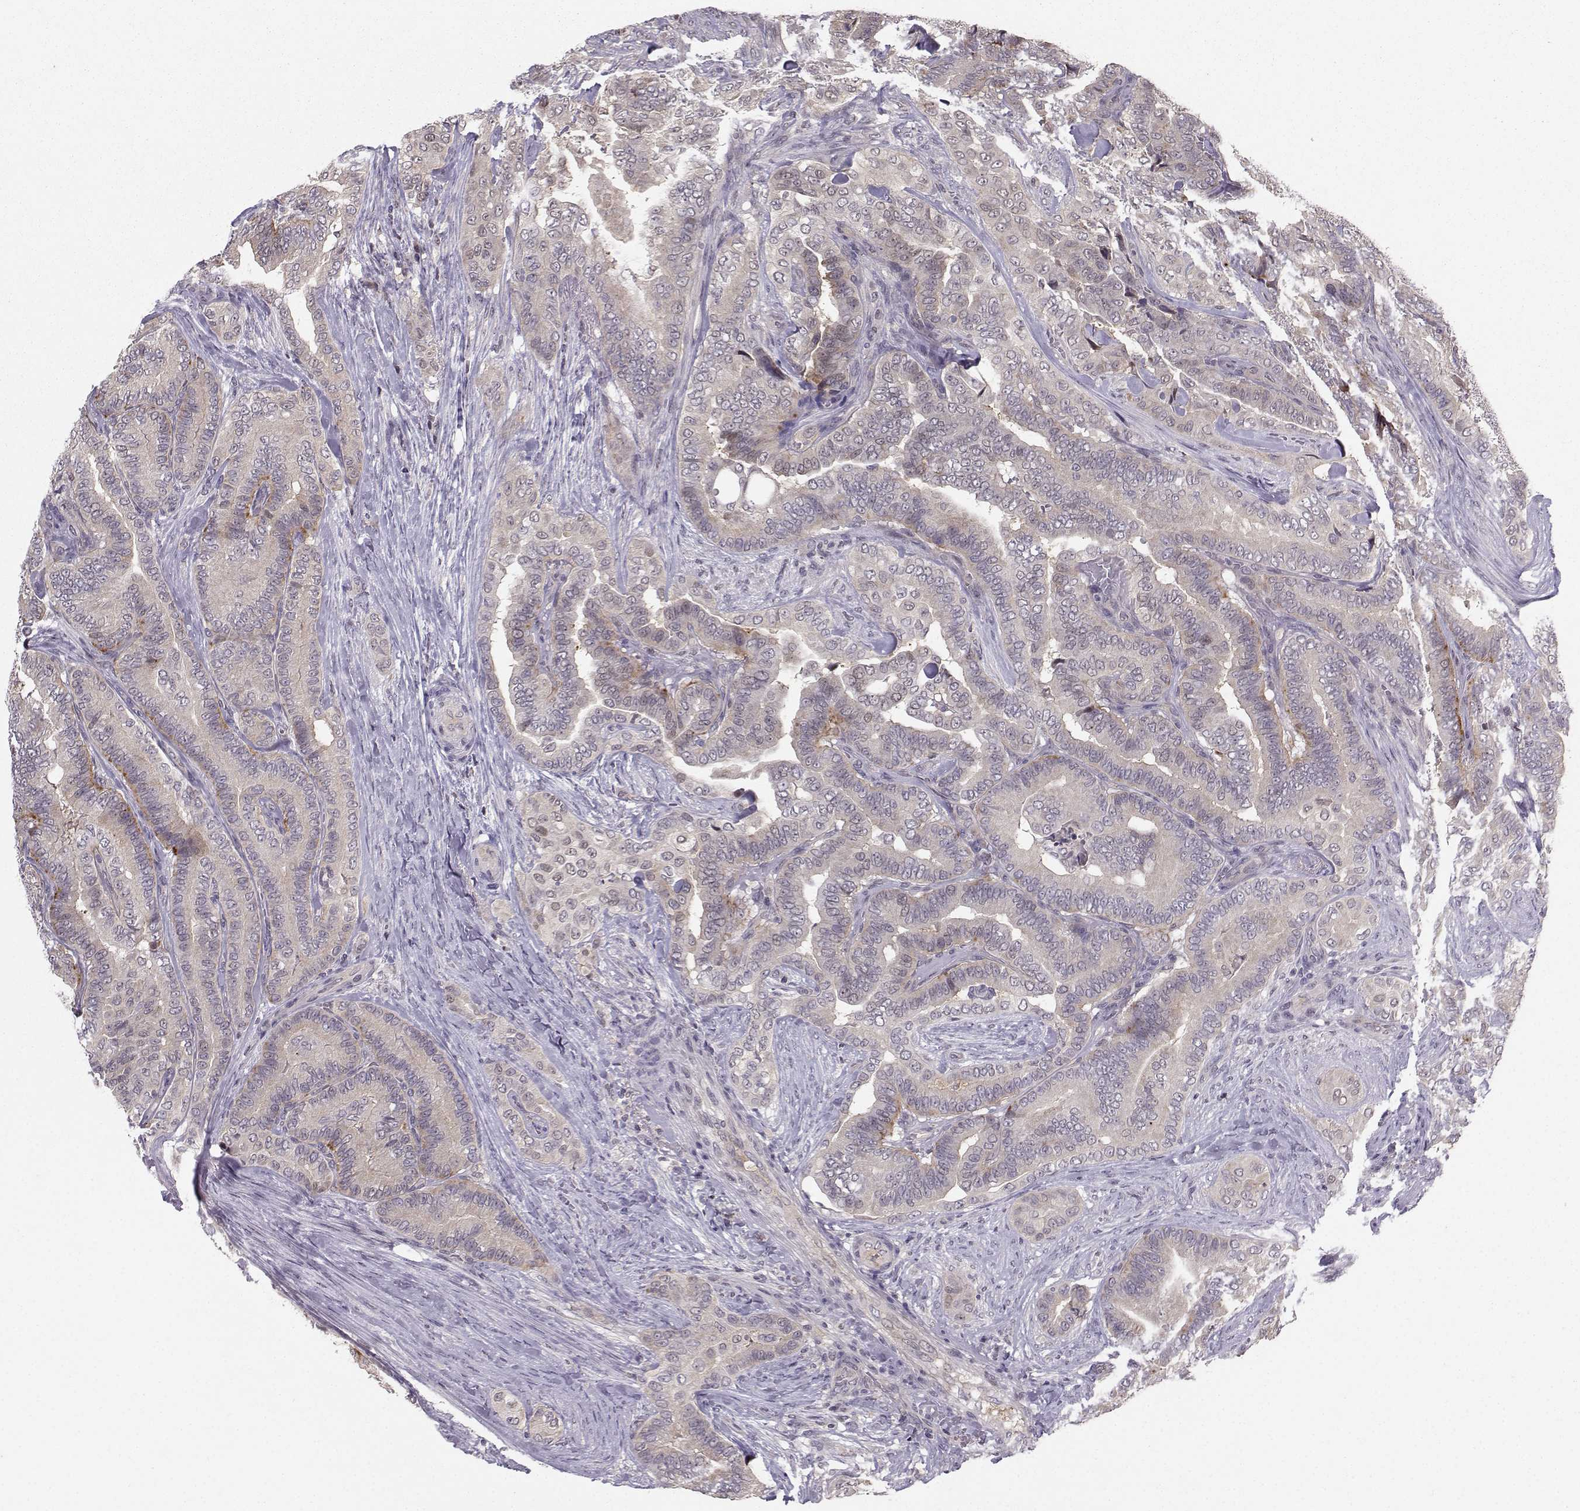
{"staining": {"intensity": "moderate", "quantity": "<25%", "location": "cytoplasmic/membranous"}, "tissue": "thyroid cancer", "cell_type": "Tumor cells", "image_type": "cancer", "snomed": [{"axis": "morphology", "description": "Papillary adenocarcinoma, NOS"}, {"axis": "topography", "description": "Thyroid gland"}], "caption": "DAB (3,3'-diaminobenzidine) immunohistochemical staining of thyroid papillary adenocarcinoma exhibits moderate cytoplasmic/membranous protein positivity in approximately <25% of tumor cells.", "gene": "PKP2", "patient": {"sex": "male", "age": 61}}